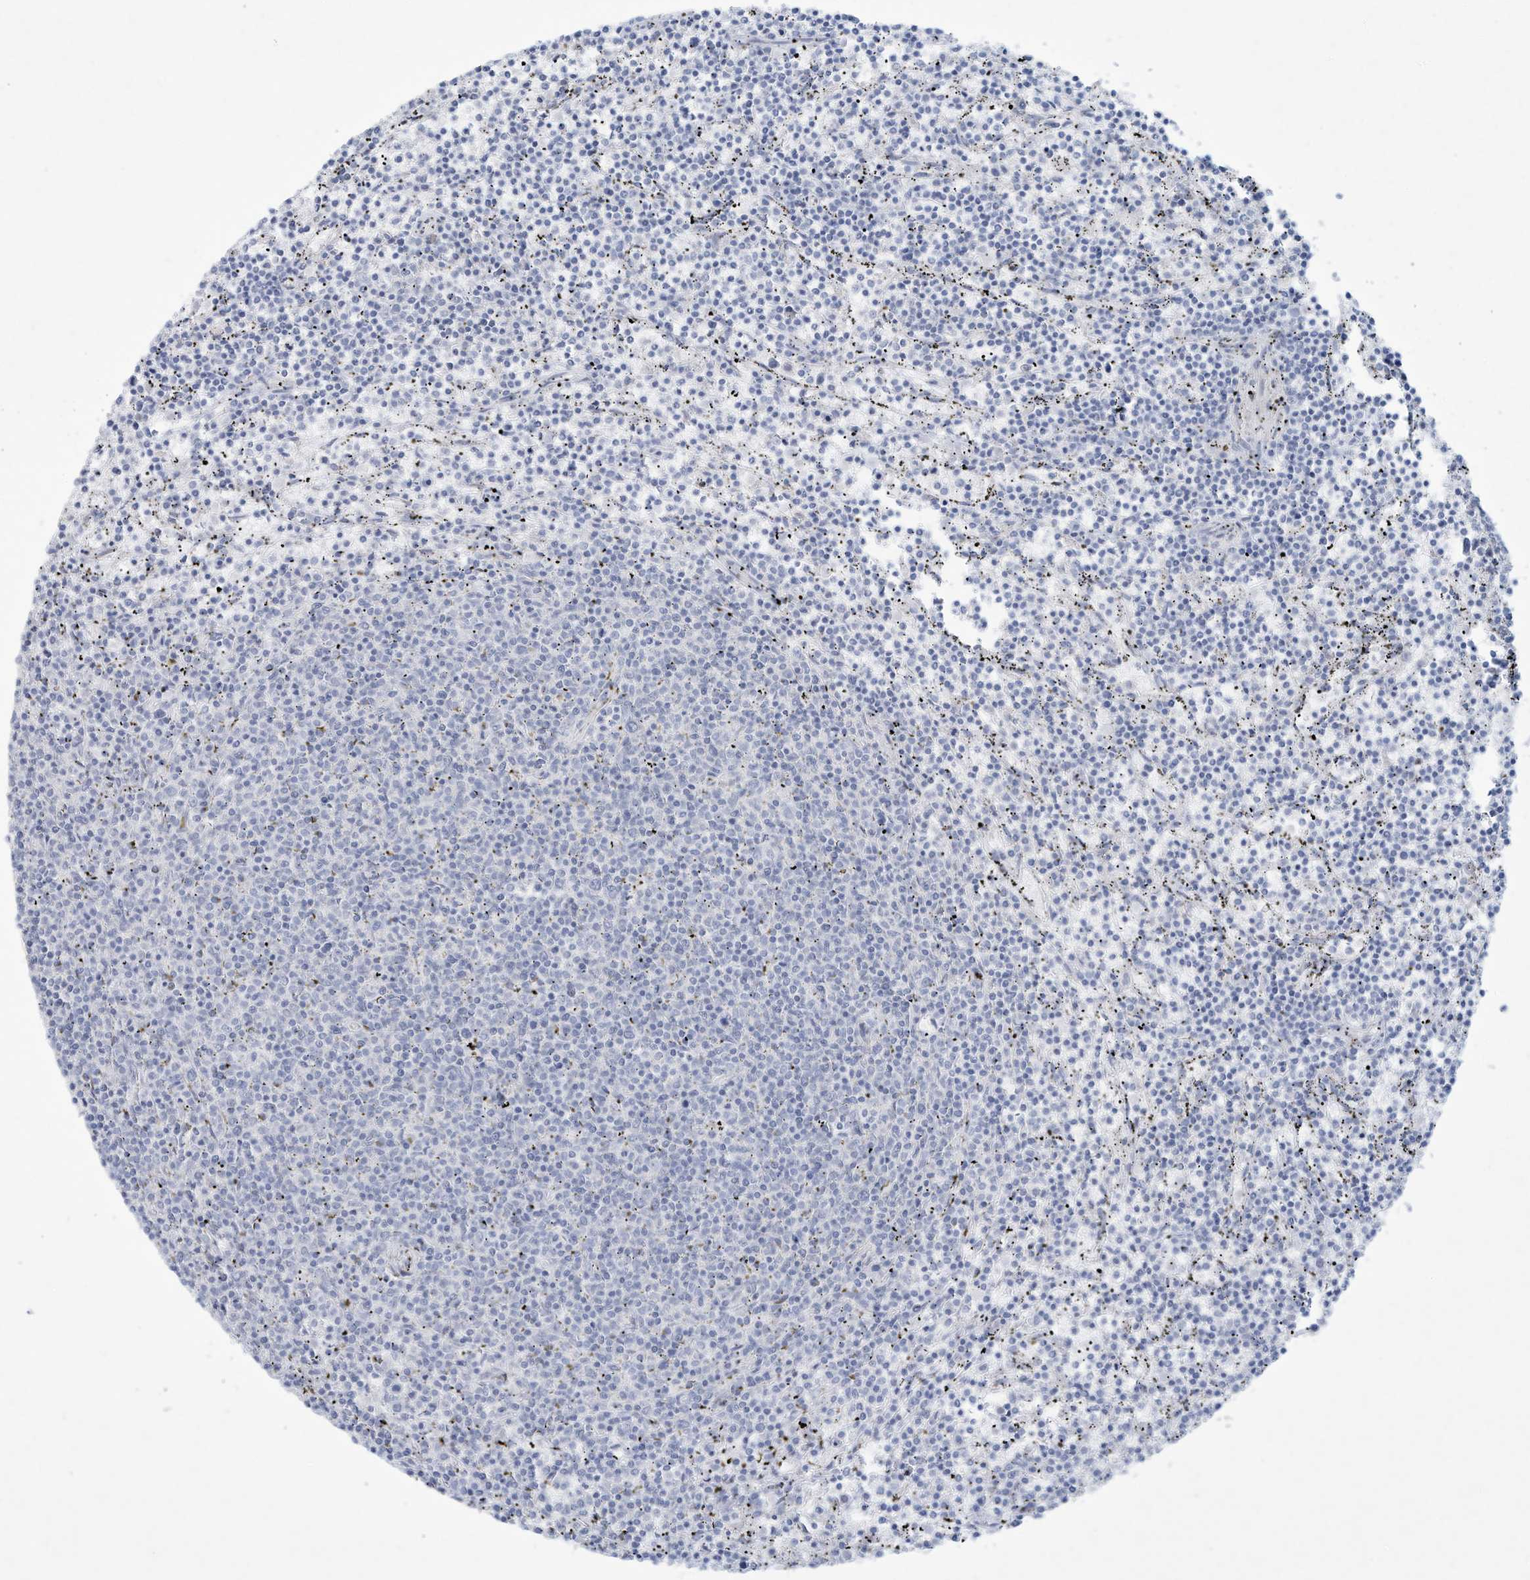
{"staining": {"intensity": "negative", "quantity": "none", "location": "none"}, "tissue": "lymphoma", "cell_type": "Tumor cells", "image_type": "cancer", "snomed": [{"axis": "morphology", "description": "Malignant lymphoma, non-Hodgkin's type, Low grade"}, {"axis": "topography", "description": "Spleen"}], "caption": "This is a image of IHC staining of malignant lymphoma, non-Hodgkin's type (low-grade), which shows no expression in tumor cells.", "gene": "PAX6", "patient": {"sex": "female", "age": 50}}